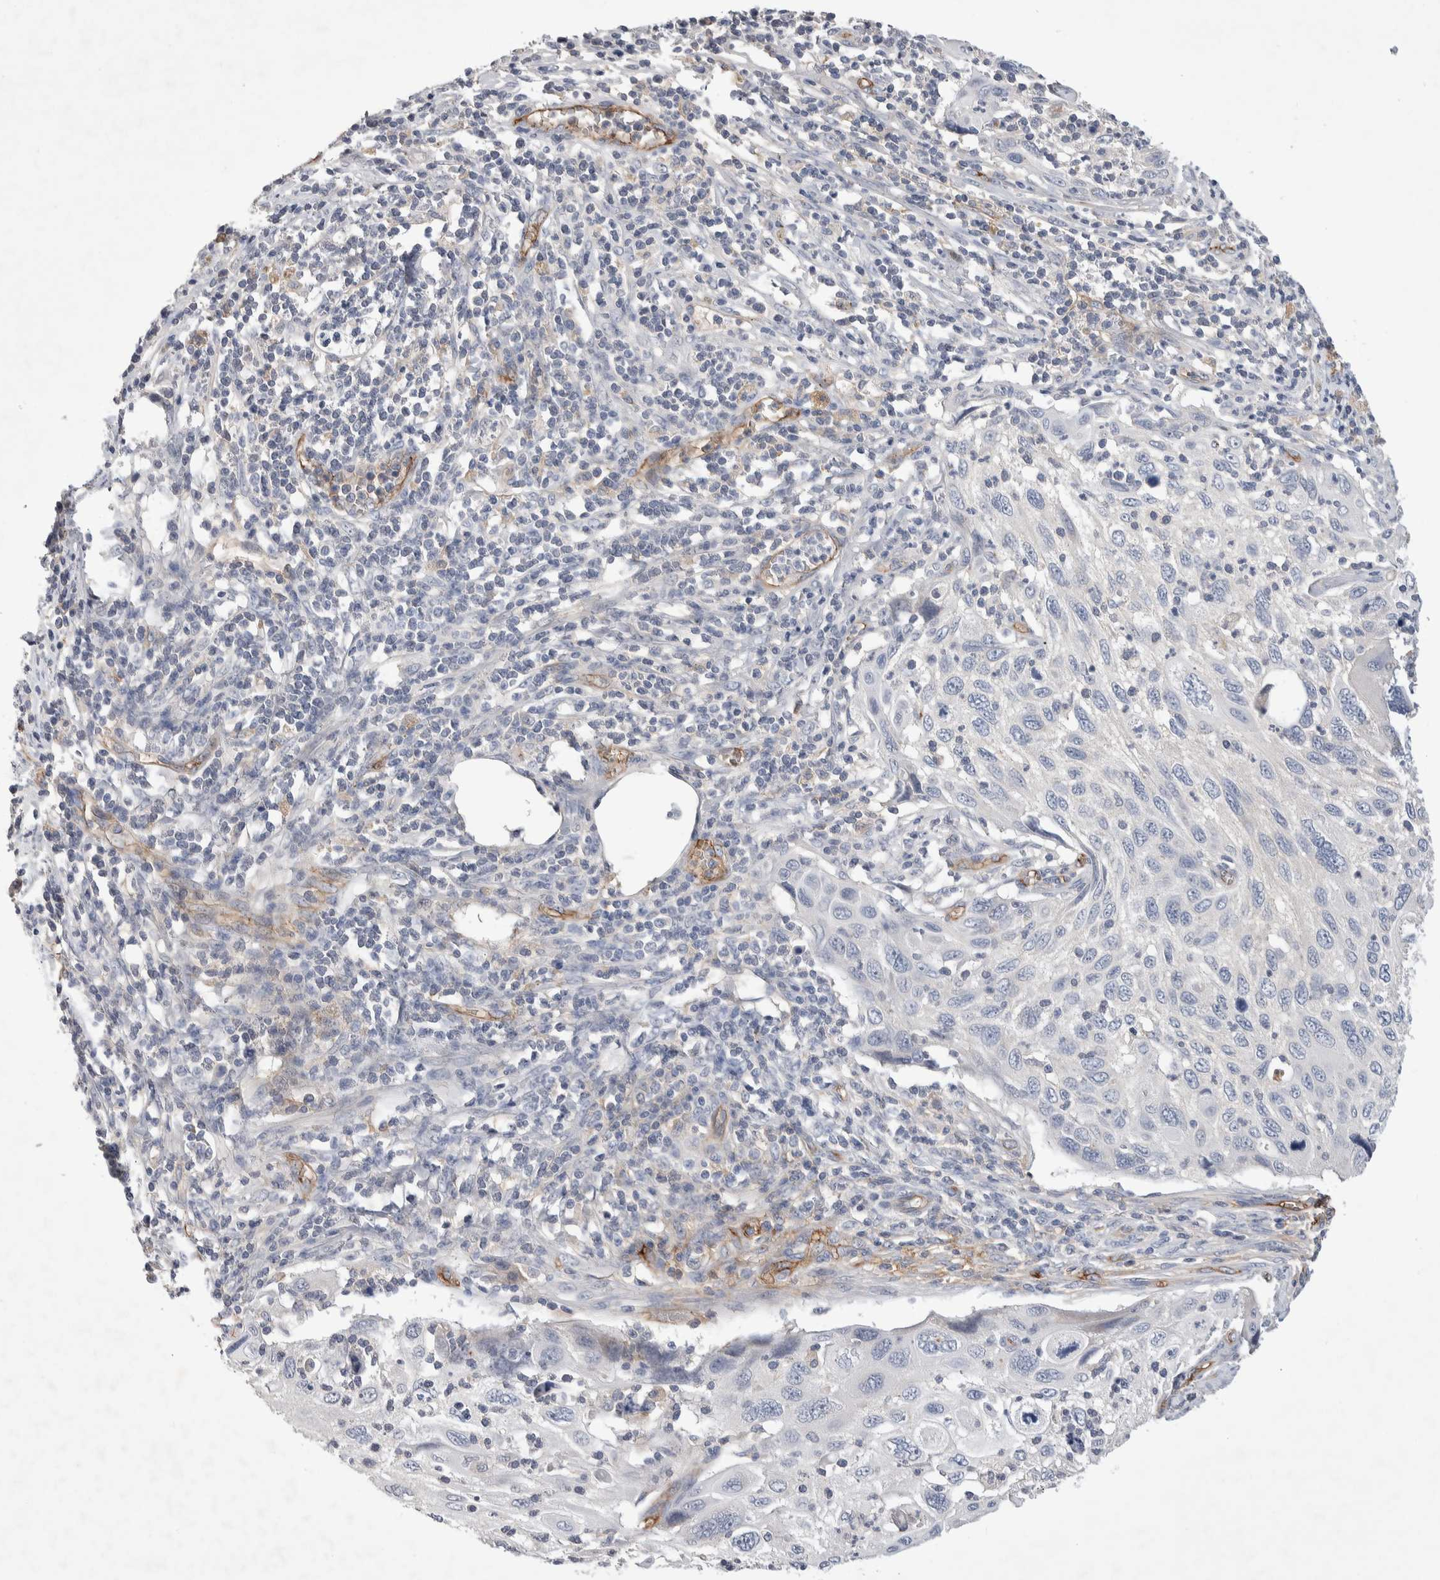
{"staining": {"intensity": "negative", "quantity": "none", "location": "none"}, "tissue": "cervical cancer", "cell_type": "Tumor cells", "image_type": "cancer", "snomed": [{"axis": "morphology", "description": "Squamous cell carcinoma, NOS"}, {"axis": "topography", "description": "Cervix"}], "caption": "High power microscopy photomicrograph of an immunohistochemistry (IHC) histopathology image of squamous cell carcinoma (cervical), revealing no significant staining in tumor cells.", "gene": "CEP131", "patient": {"sex": "female", "age": 70}}